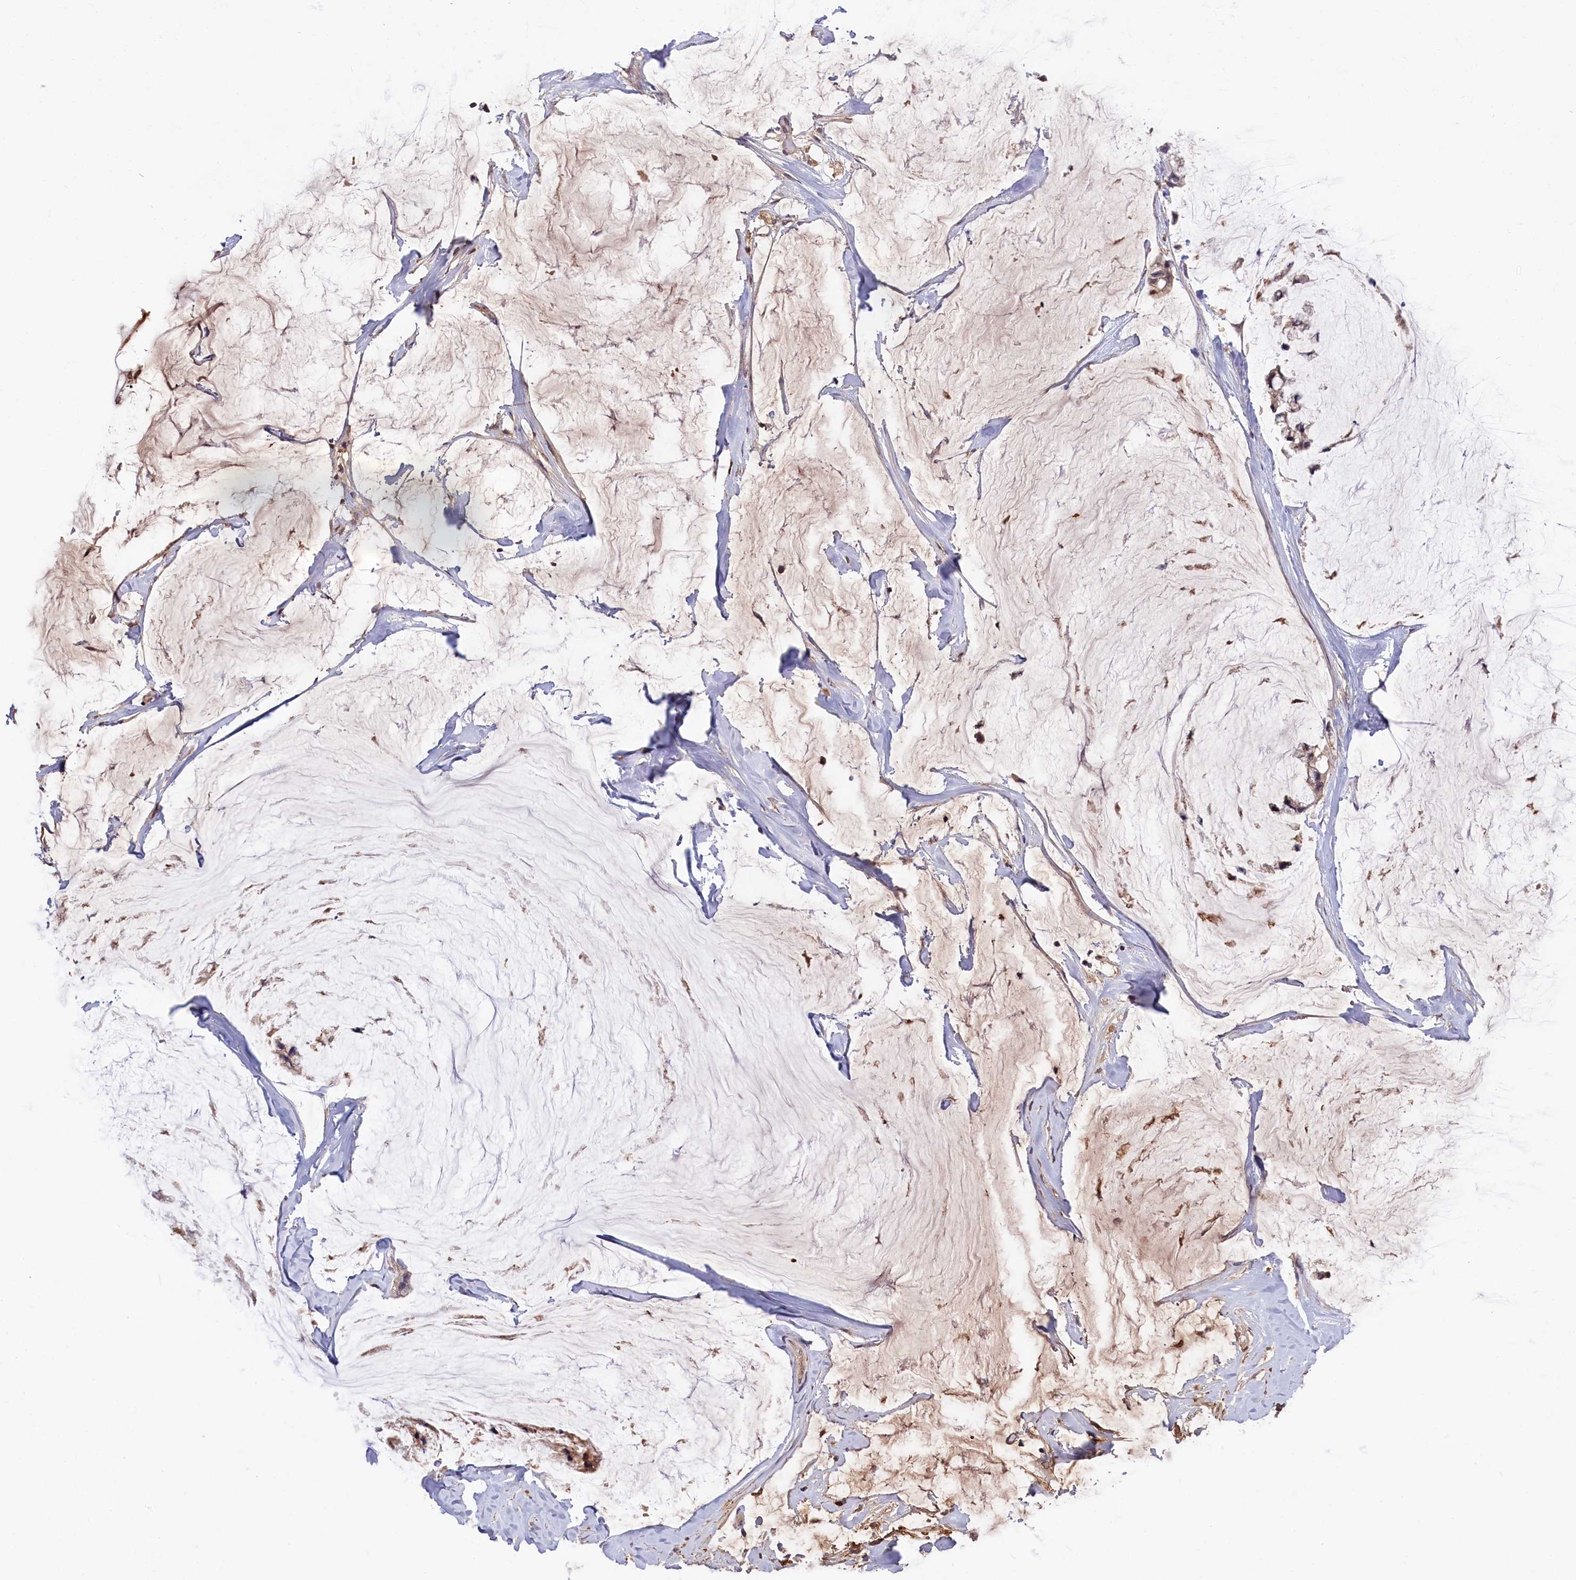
{"staining": {"intensity": "moderate", "quantity": "<25%", "location": "cytoplasmic/membranous"}, "tissue": "ovarian cancer", "cell_type": "Tumor cells", "image_type": "cancer", "snomed": [{"axis": "morphology", "description": "Cystadenocarcinoma, mucinous, NOS"}, {"axis": "topography", "description": "Ovary"}], "caption": "Mucinous cystadenocarcinoma (ovarian) stained for a protein (brown) reveals moderate cytoplasmic/membranous positive staining in approximately <25% of tumor cells.", "gene": "ADGRD1", "patient": {"sex": "female", "age": 39}}